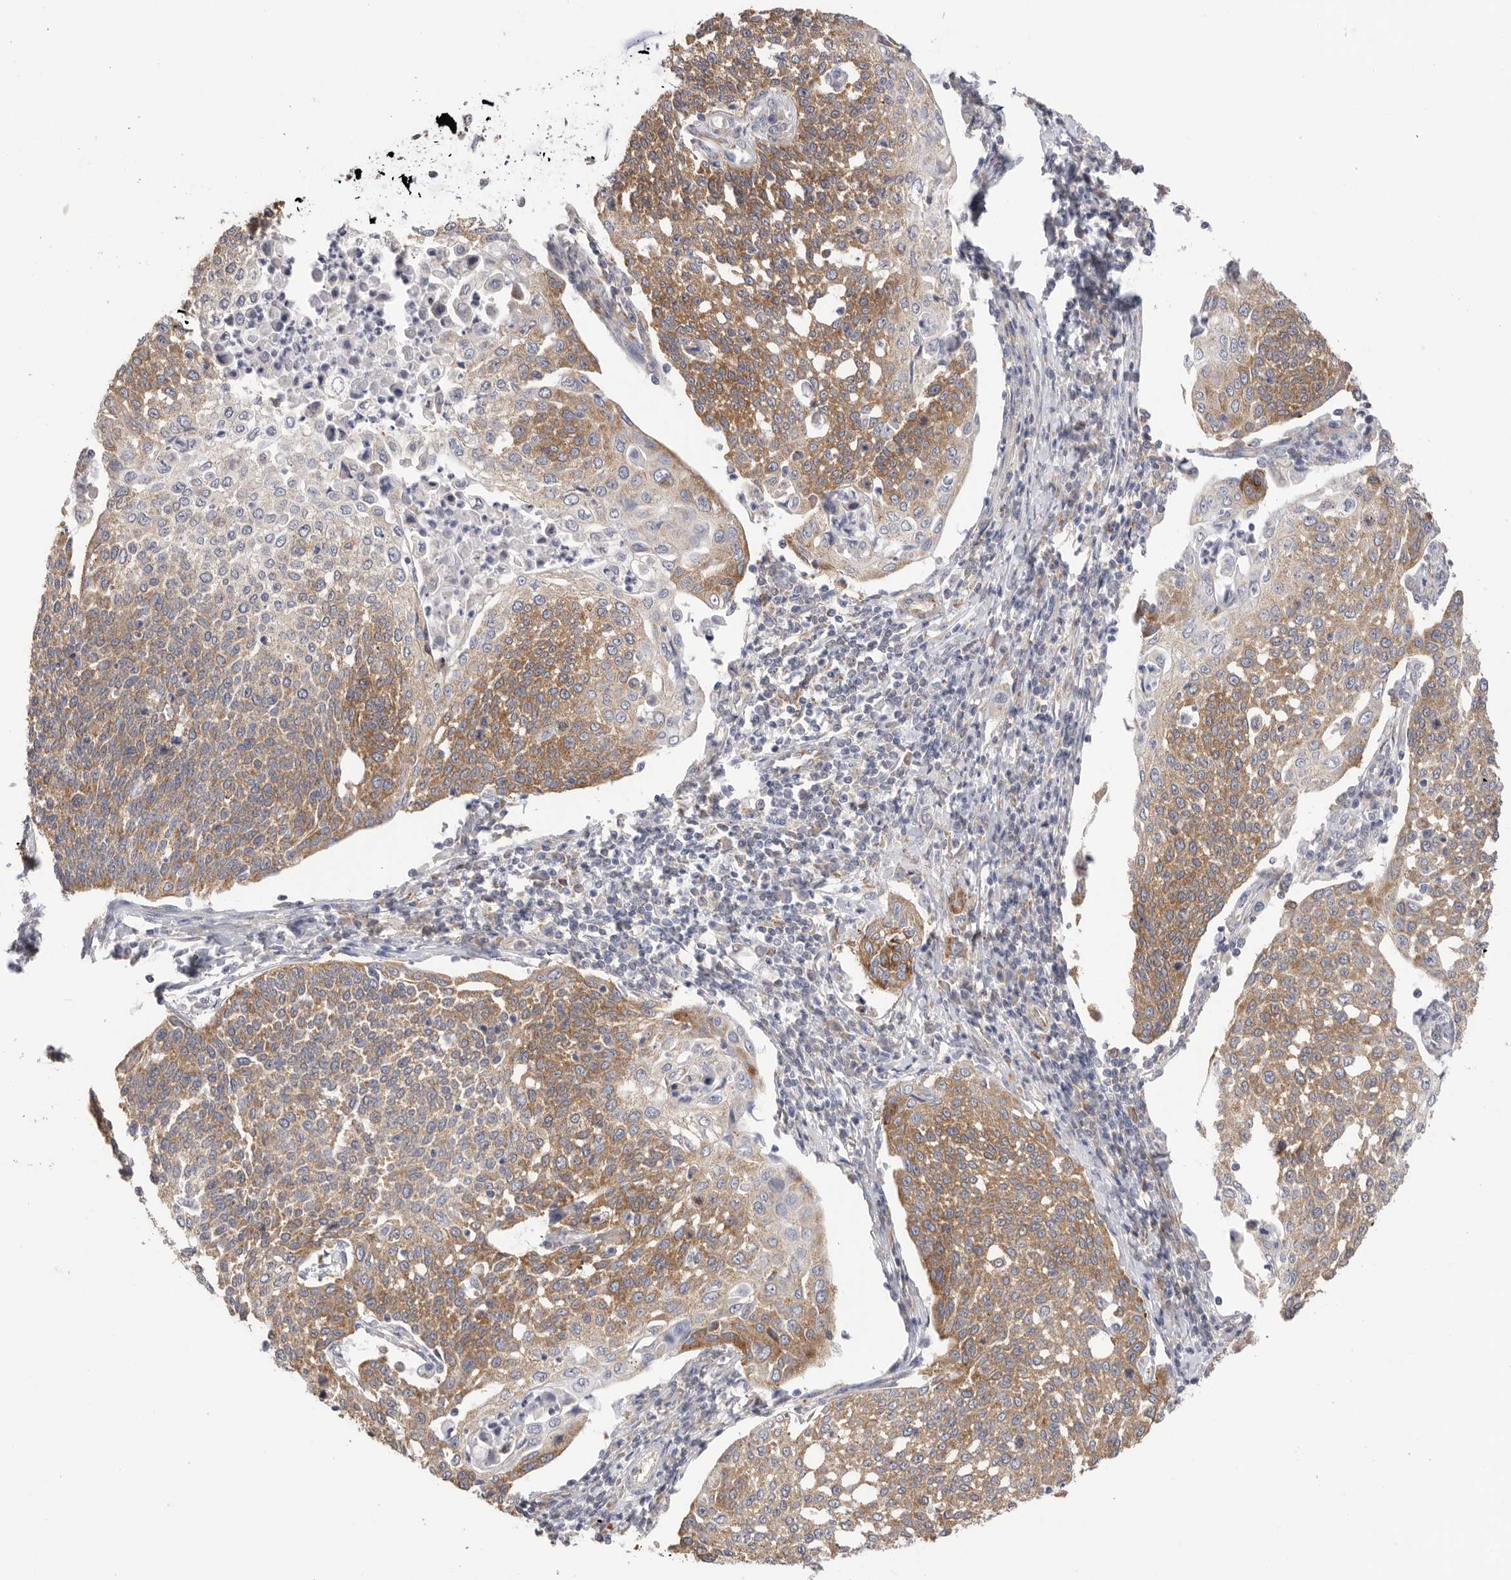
{"staining": {"intensity": "moderate", "quantity": ">75%", "location": "cytoplasmic/membranous"}, "tissue": "cervical cancer", "cell_type": "Tumor cells", "image_type": "cancer", "snomed": [{"axis": "morphology", "description": "Squamous cell carcinoma, NOS"}, {"axis": "topography", "description": "Cervix"}], "caption": "A medium amount of moderate cytoplasmic/membranous positivity is seen in about >75% of tumor cells in cervical cancer tissue. (brown staining indicates protein expression, while blue staining denotes nuclei).", "gene": "SERBP1", "patient": {"sex": "female", "age": 34}}